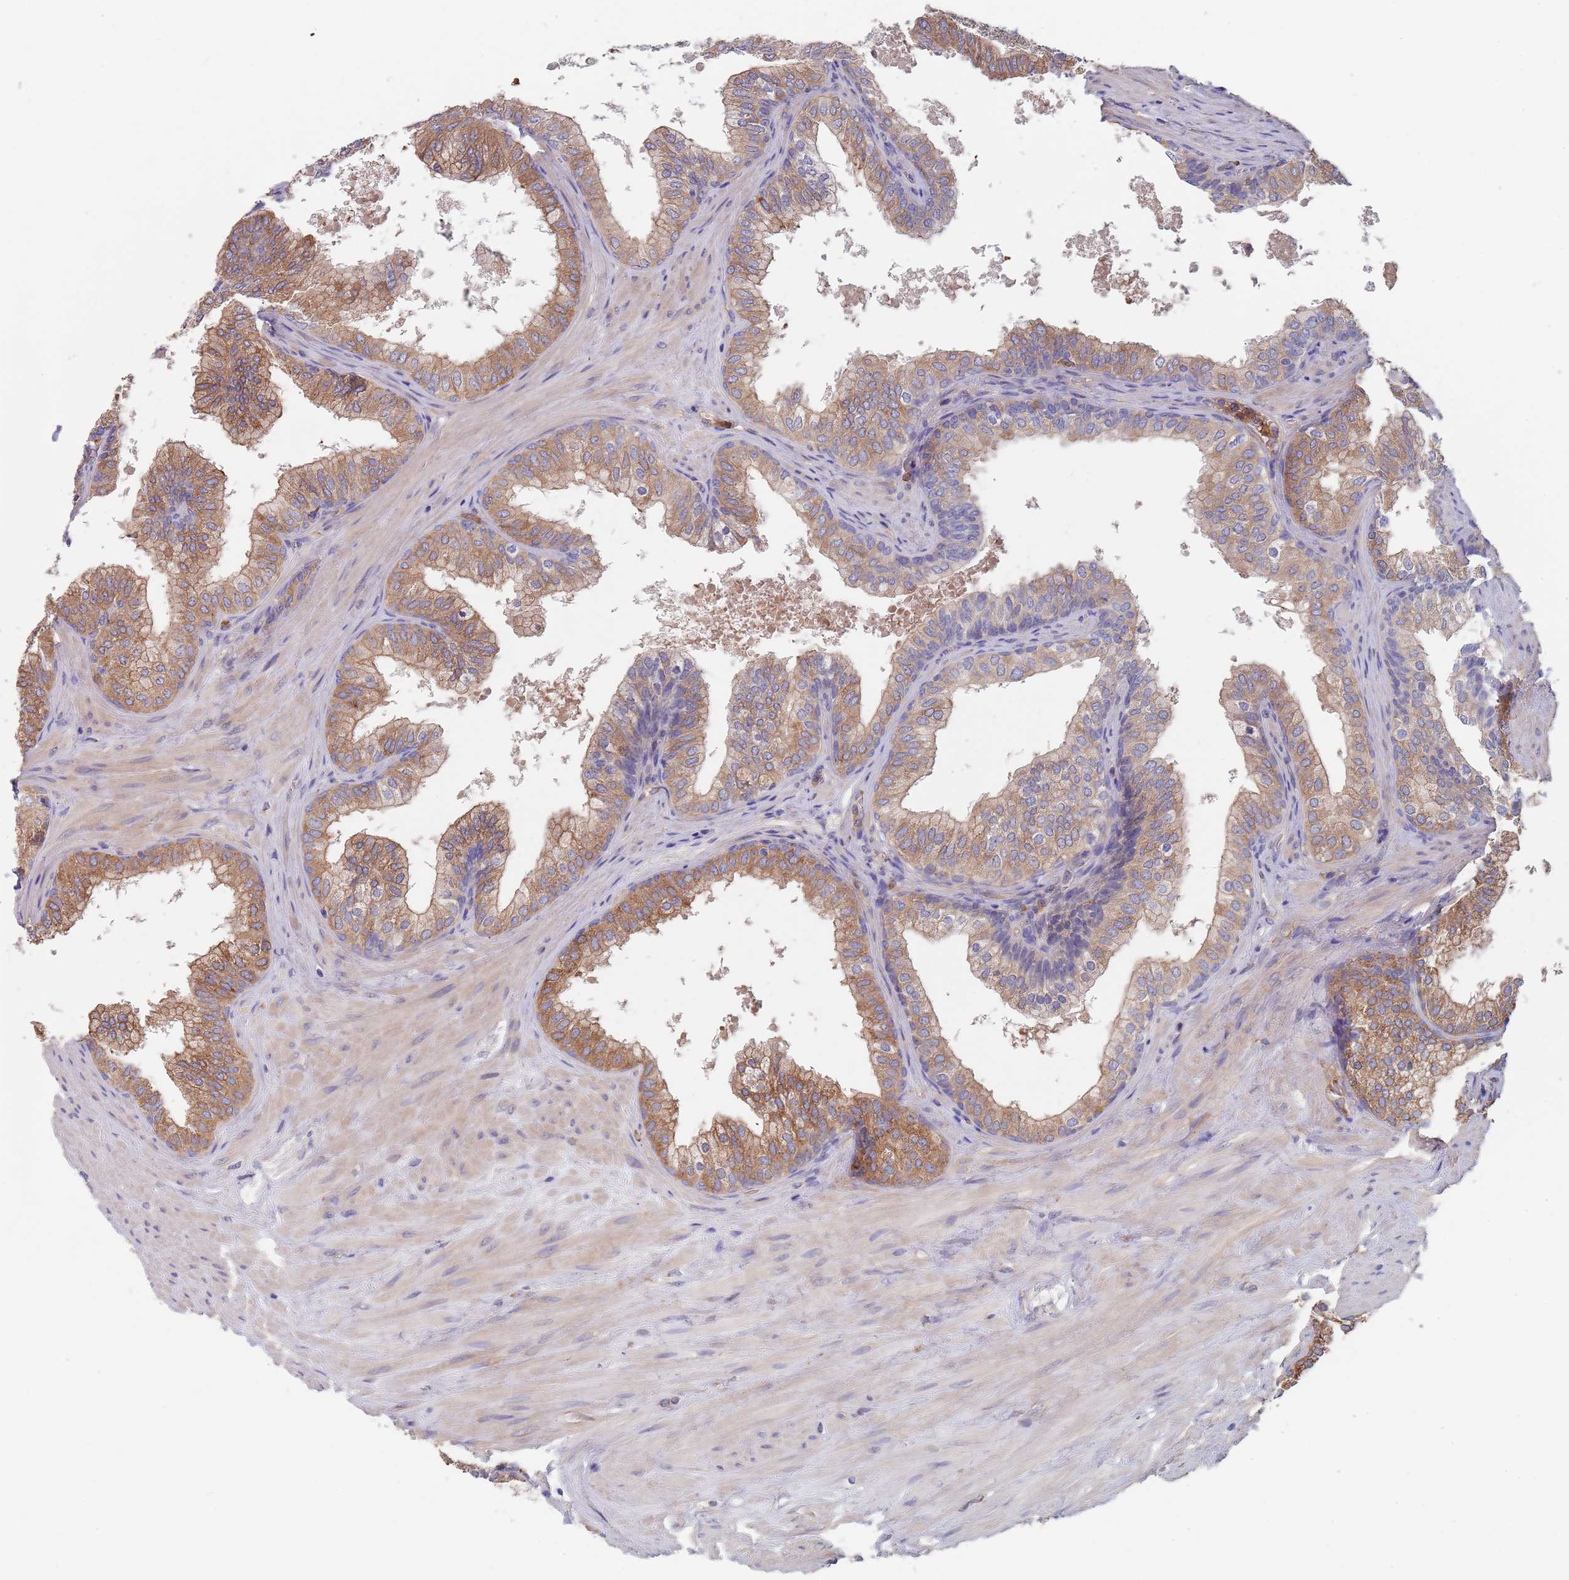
{"staining": {"intensity": "moderate", "quantity": ">75%", "location": "cytoplasmic/membranous"}, "tissue": "prostate", "cell_type": "Glandular cells", "image_type": "normal", "snomed": [{"axis": "morphology", "description": "Normal tissue, NOS"}, {"axis": "topography", "description": "Prostate"}], "caption": "Immunohistochemistry histopathology image of benign prostate: human prostate stained using IHC demonstrates medium levels of moderate protein expression localized specifically in the cytoplasmic/membranous of glandular cells, appearing as a cytoplasmic/membranous brown color.", "gene": "DCUN1D3", "patient": {"sex": "male", "age": 60}}